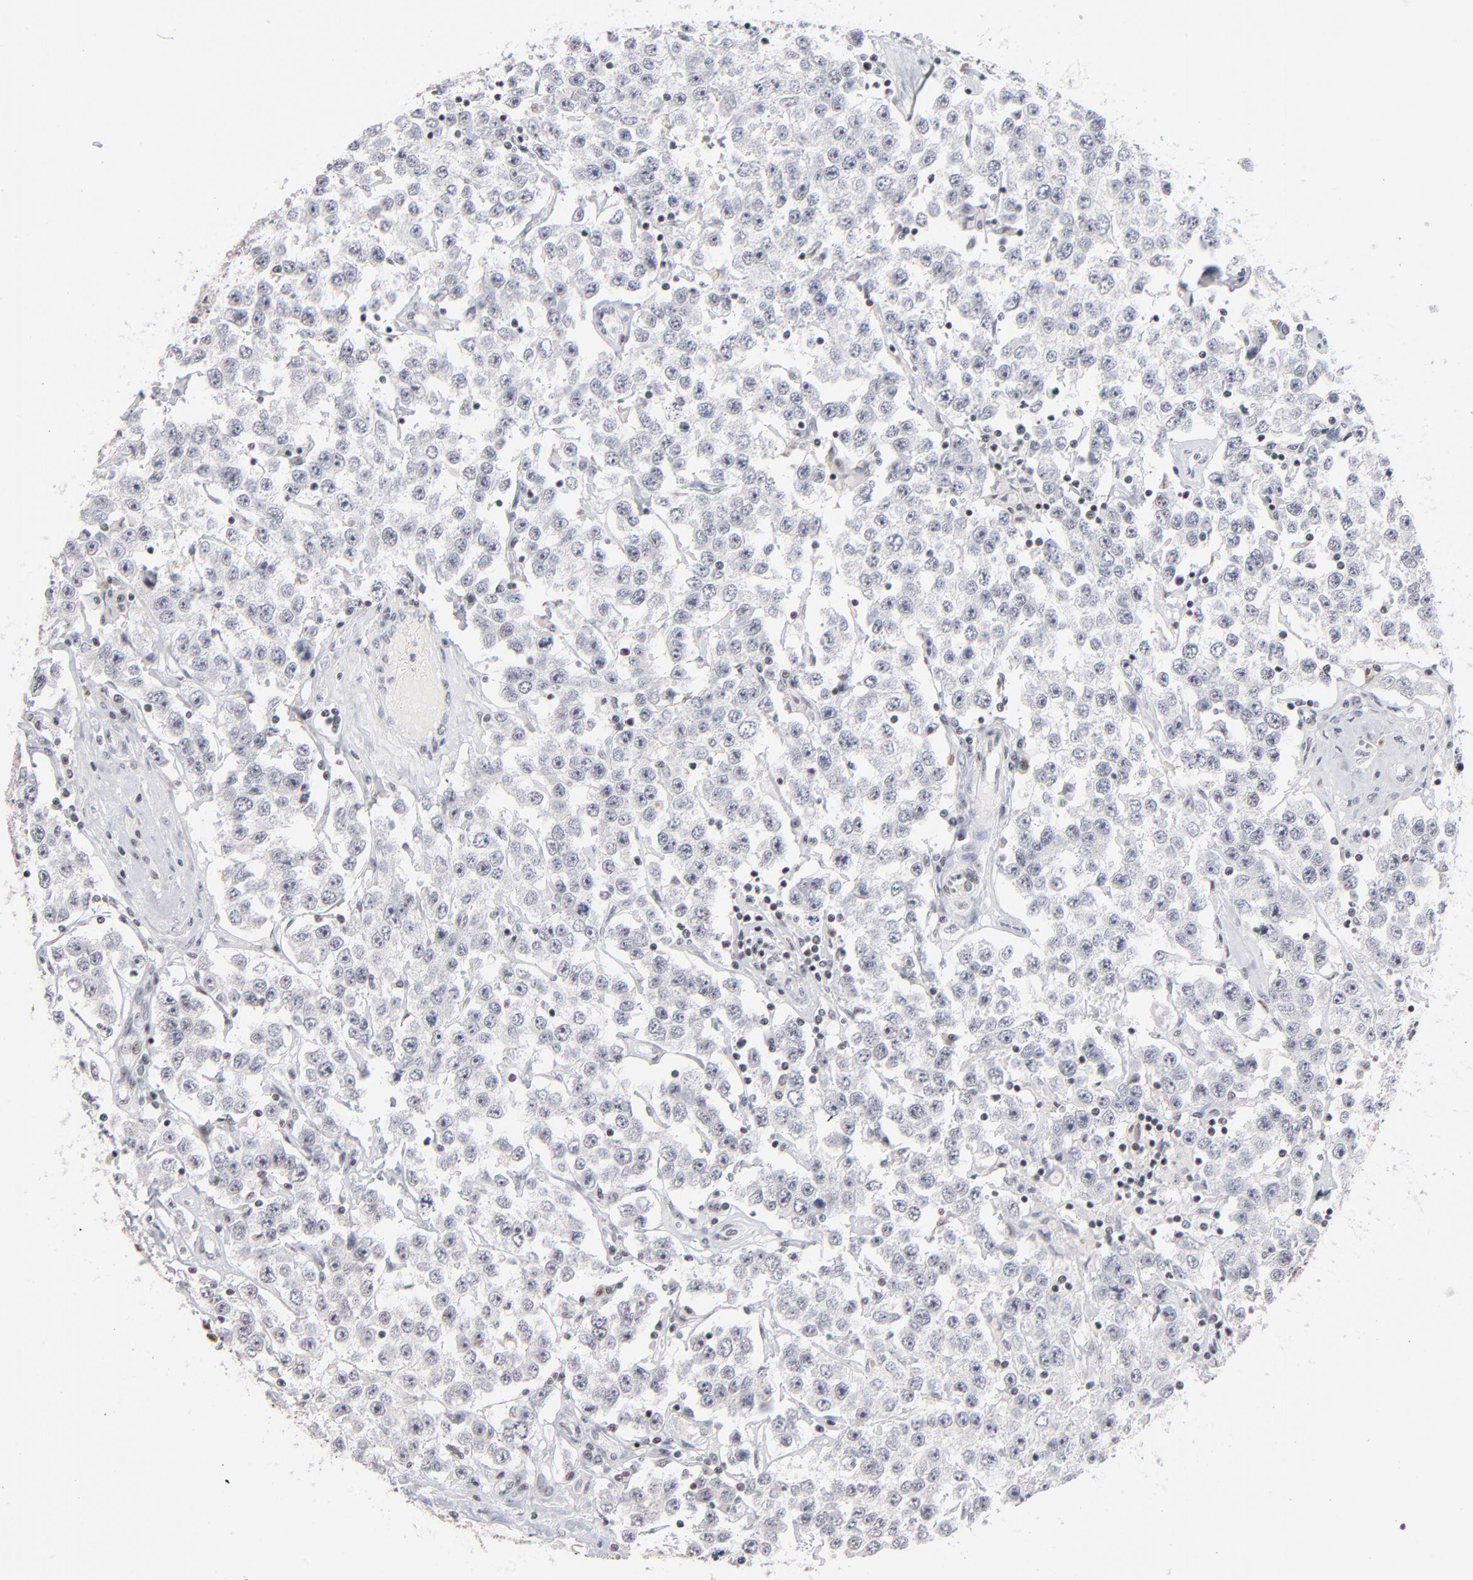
{"staining": {"intensity": "negative", "quantity": "none", "location": "none"}, "tissue": "testis cancer", "cell_type": "Tumor cells", "image_type": "cancer", "snomed": [{"axis": "morphology", "description": "Seminoma, NOS"}, {"axis": "topography", "description": "Testis"}], "caption": "High power microscopy image of an IHC micrograph of testis seminoma, revealing no significant positivity in tumor cells.", "gene": "ZNF143", "patient": {"sex": "male", "age": 52}}